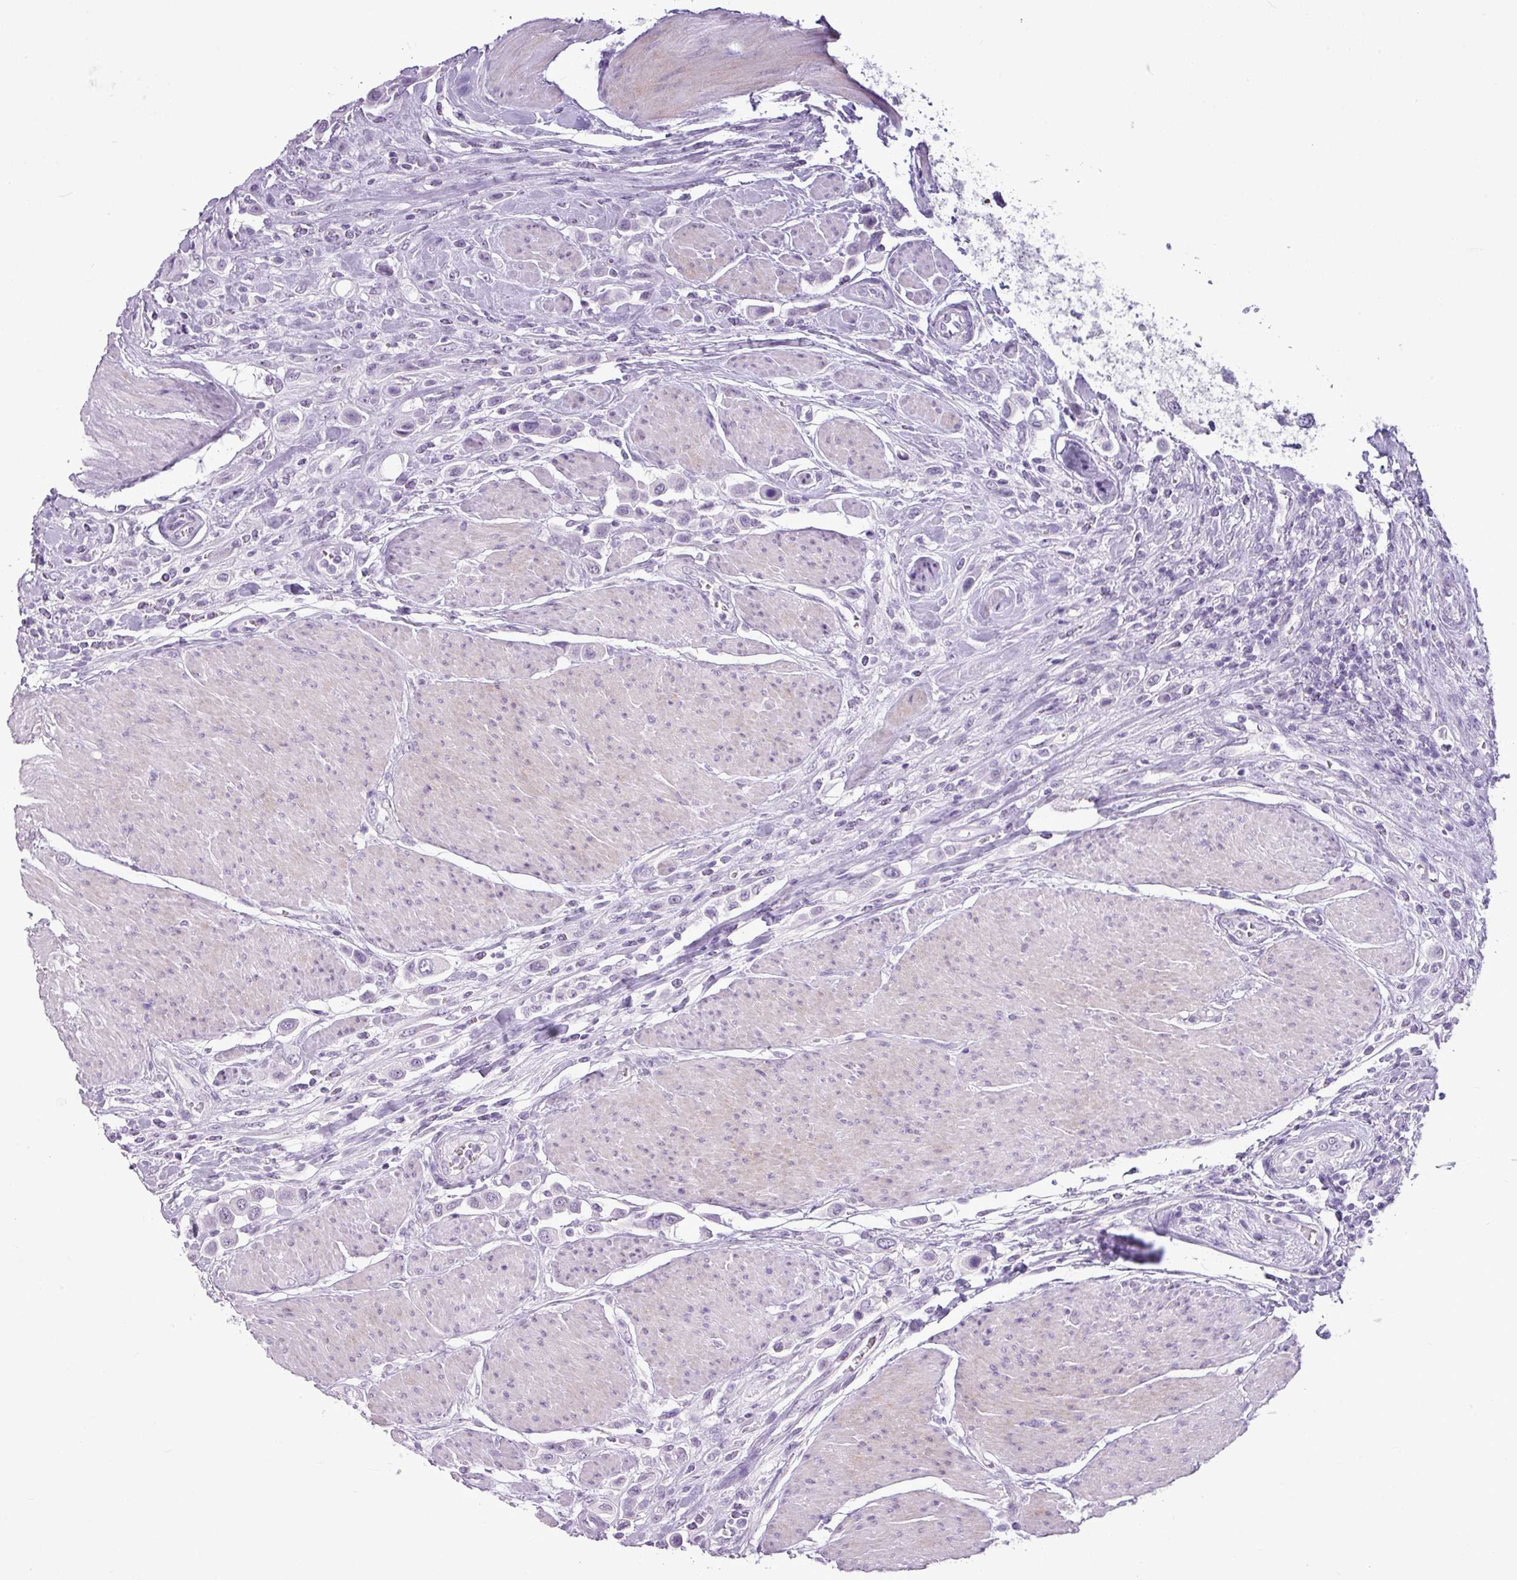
{"staining": {"intensity": "negative", "quantity": "none", "location": "none"}, "tissue": "urothelial cancer", "cell_type": "Tumor cells", "image_type": "cancer", "snomed": [{"axis": "morphology", "description": "Urothelial carcinoma, High grade"}, {"axis": "topography", "description": "Urinary bladder"}], "caption": "Urothelial cancer was stained to show a protein in brown. There is no significant expression in tumor cells.", "gene": "AMY2A", "patient": {"sex": "male", "age": 50}}